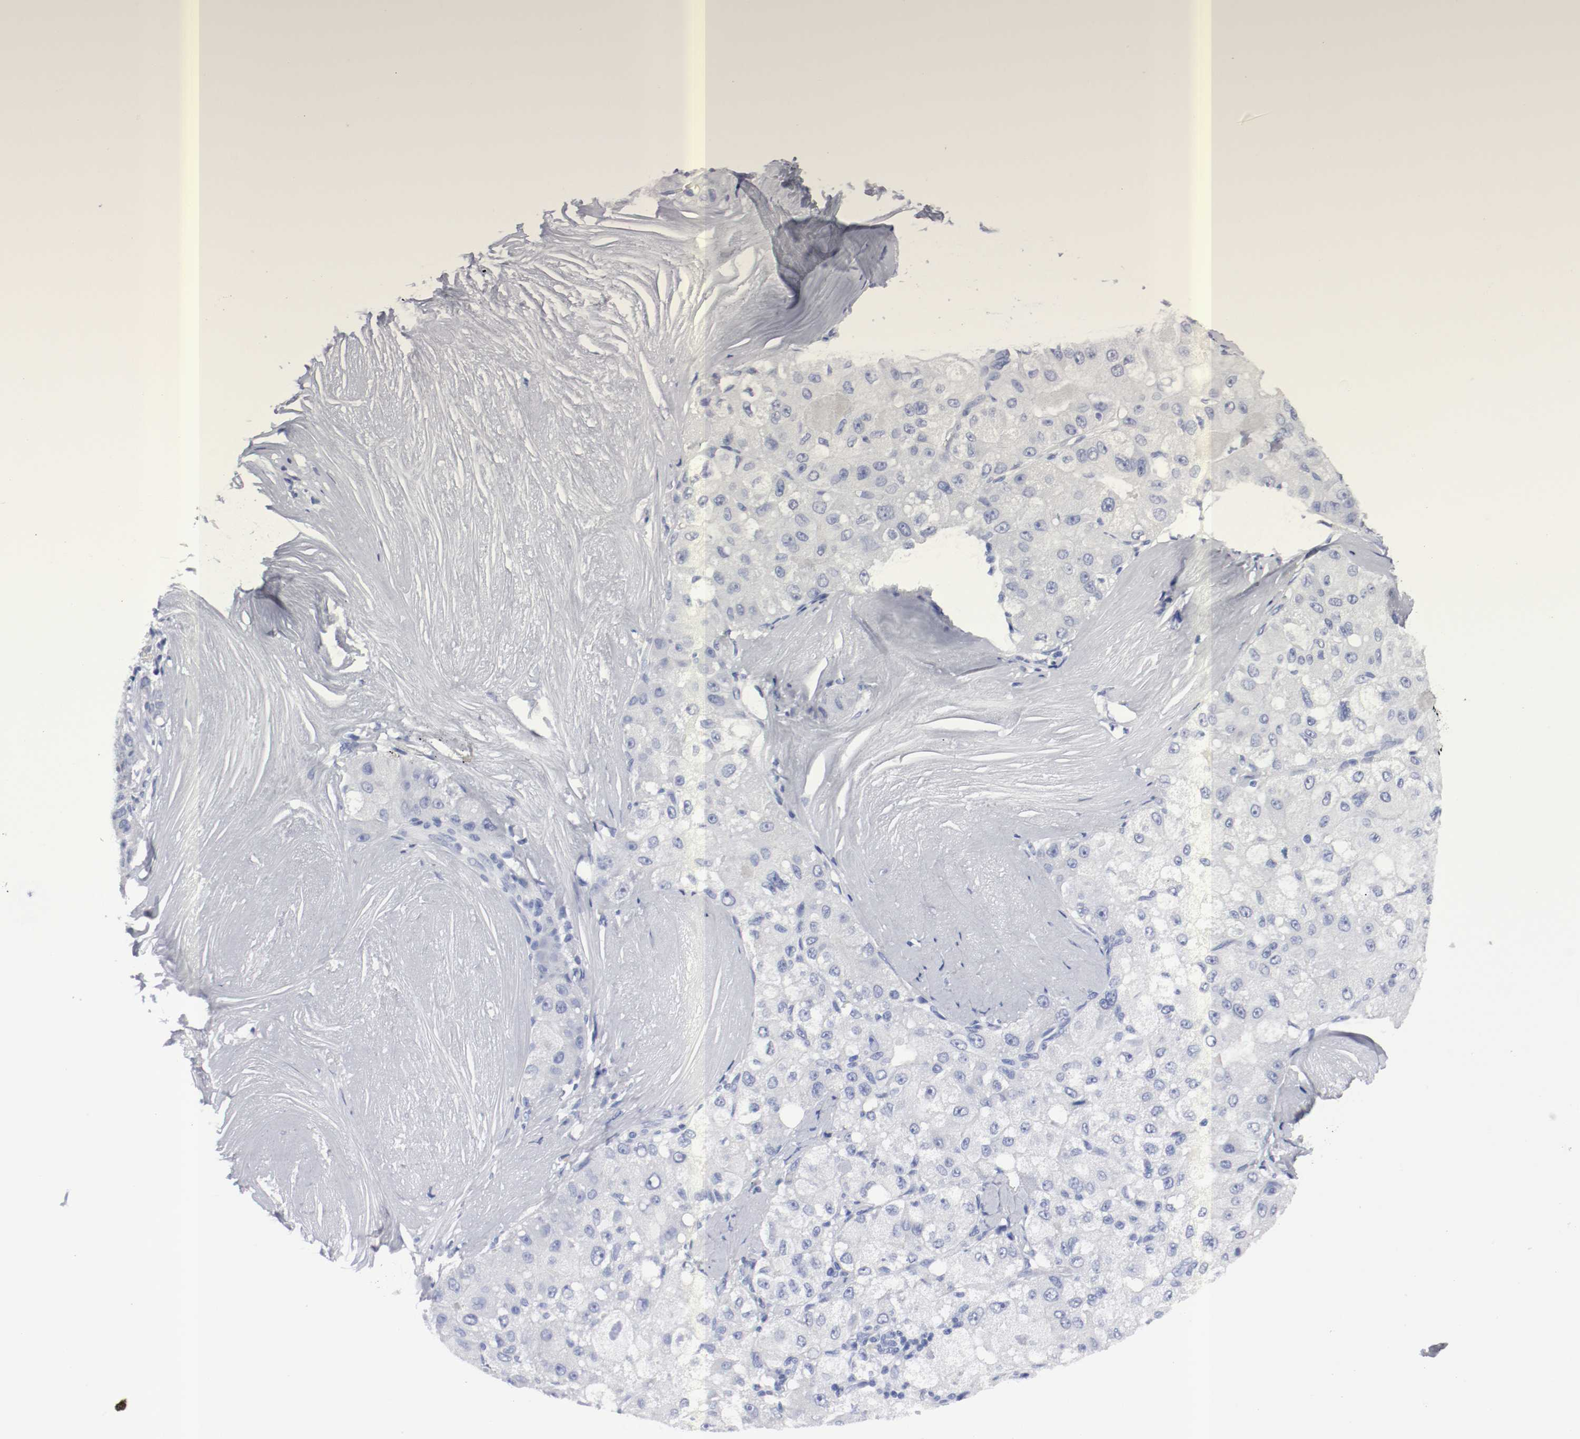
{"staining": {"intensity": "negative", "quantity": "none", "location": "none"}, "tissue": "liver cancer", "cell_type": "Tumor cells", "image_type": "cancer", "snomed": [{"axis": "morphology", "description": "Carcinoma, Hepatocellular, NOS"}, {"axis": "topography", "description": "Liver"}], "caption": "DAB (3,3'-diaminobenzidine) immunohistochemical staining of human liver hepatocellular carcinoma demonstrates no significant staining in tumor cells.", "gene": "GAD1", "patient": {"sex": "male", "age": 80}}